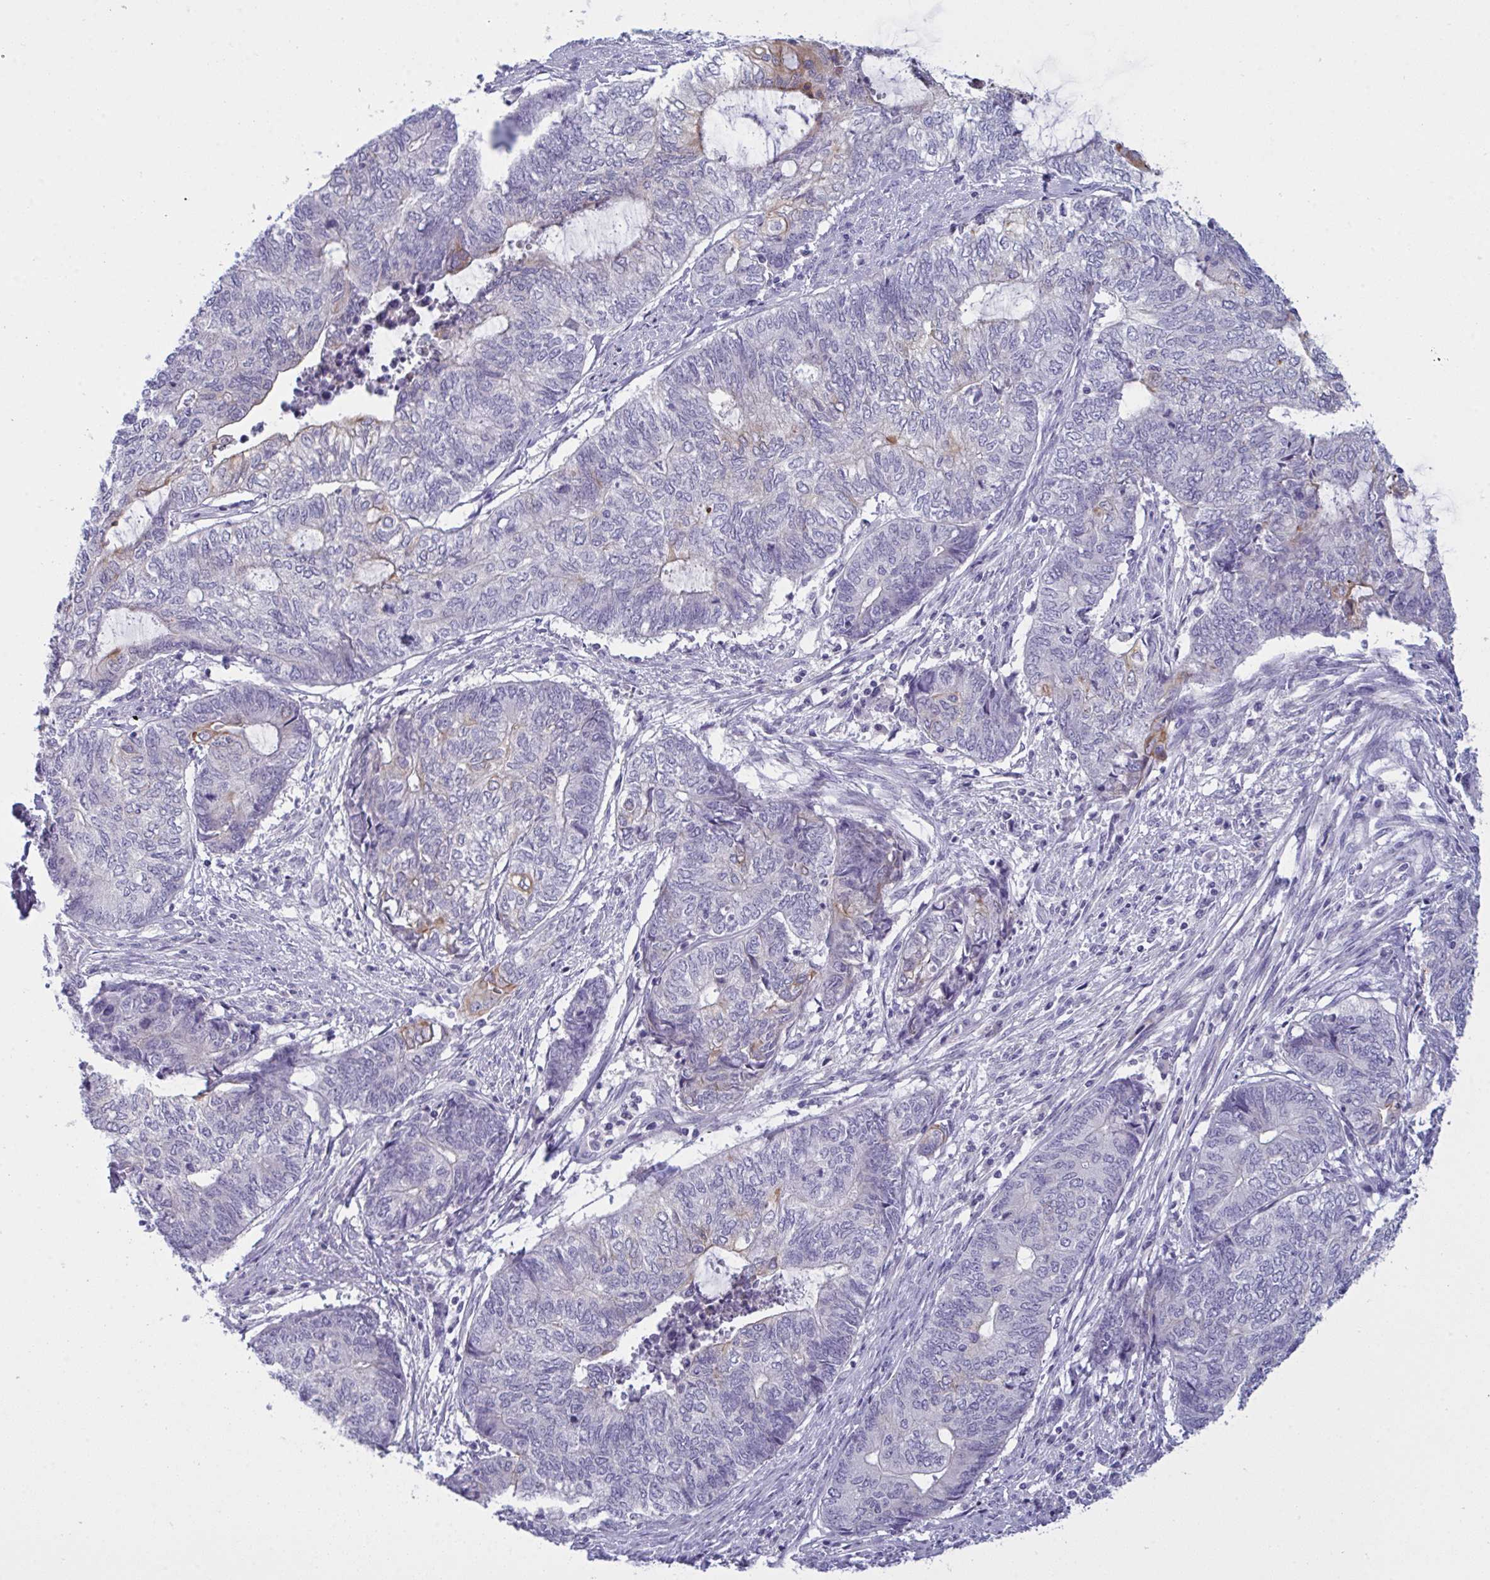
{"staining": {"intensity": "weak", "quantity": "<25%", "location": "cytoplasmic/membranous"}, "tissue": "endometrial cancer", "cell_type": "Tumor cells", "image_type": "cancer", "snomed": [{"axis": "morphology", "description": "Adenocarcinoma, NOS"}, {"axis": "topography", "description": "Uterus"}, {"axis": "topography", "description": "Endometrium"}], "caption": "IHC photomicrograph of human endometrial adenocarcinoma stained for a protein (brown), which exhibits no positivity in tumor cells.", "gene": "TENT5D", "patient": {"sex": "female", "age": 70}}